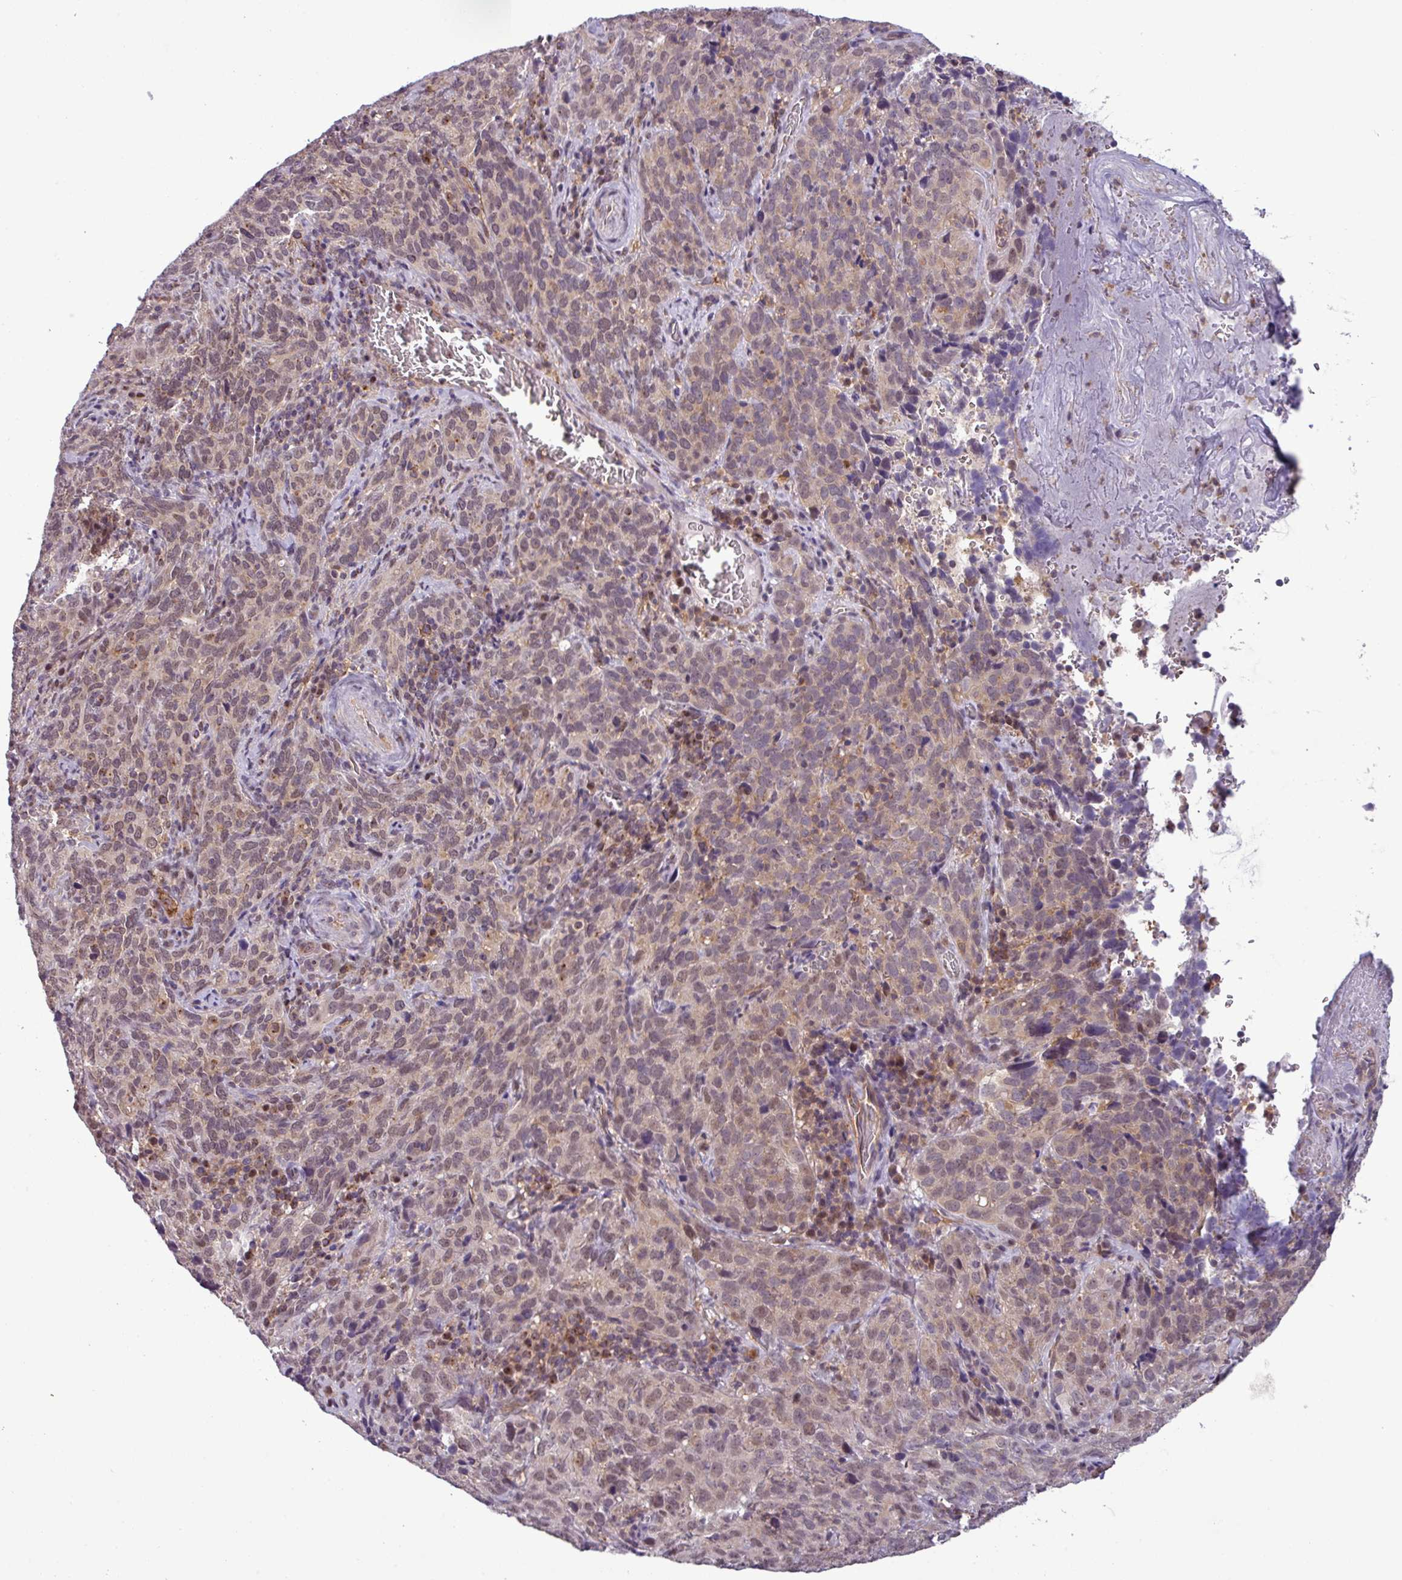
{"staining": {"intensity": "weak", "quantity": "25%-75%", "location": "cytoplasmic/membranous,nuclear"}, "tissue": "cervical cancer", "cell_type": "Tumor cells", "image_type": "cancer", "snomed": [{"axis": "morphology", "description": "Squamous cell carcinoma, NOS"}, {"axis": "topography", "description": "Cervix"}], "caption": "Weak cytoplasmic/membranous and nuclear positivity is identified in about 25%-75% of tumor cells in cervical squamous cell carcinoma.", "gene": "NPFFR1", "patient": {"sex": "female", "age": 51}}